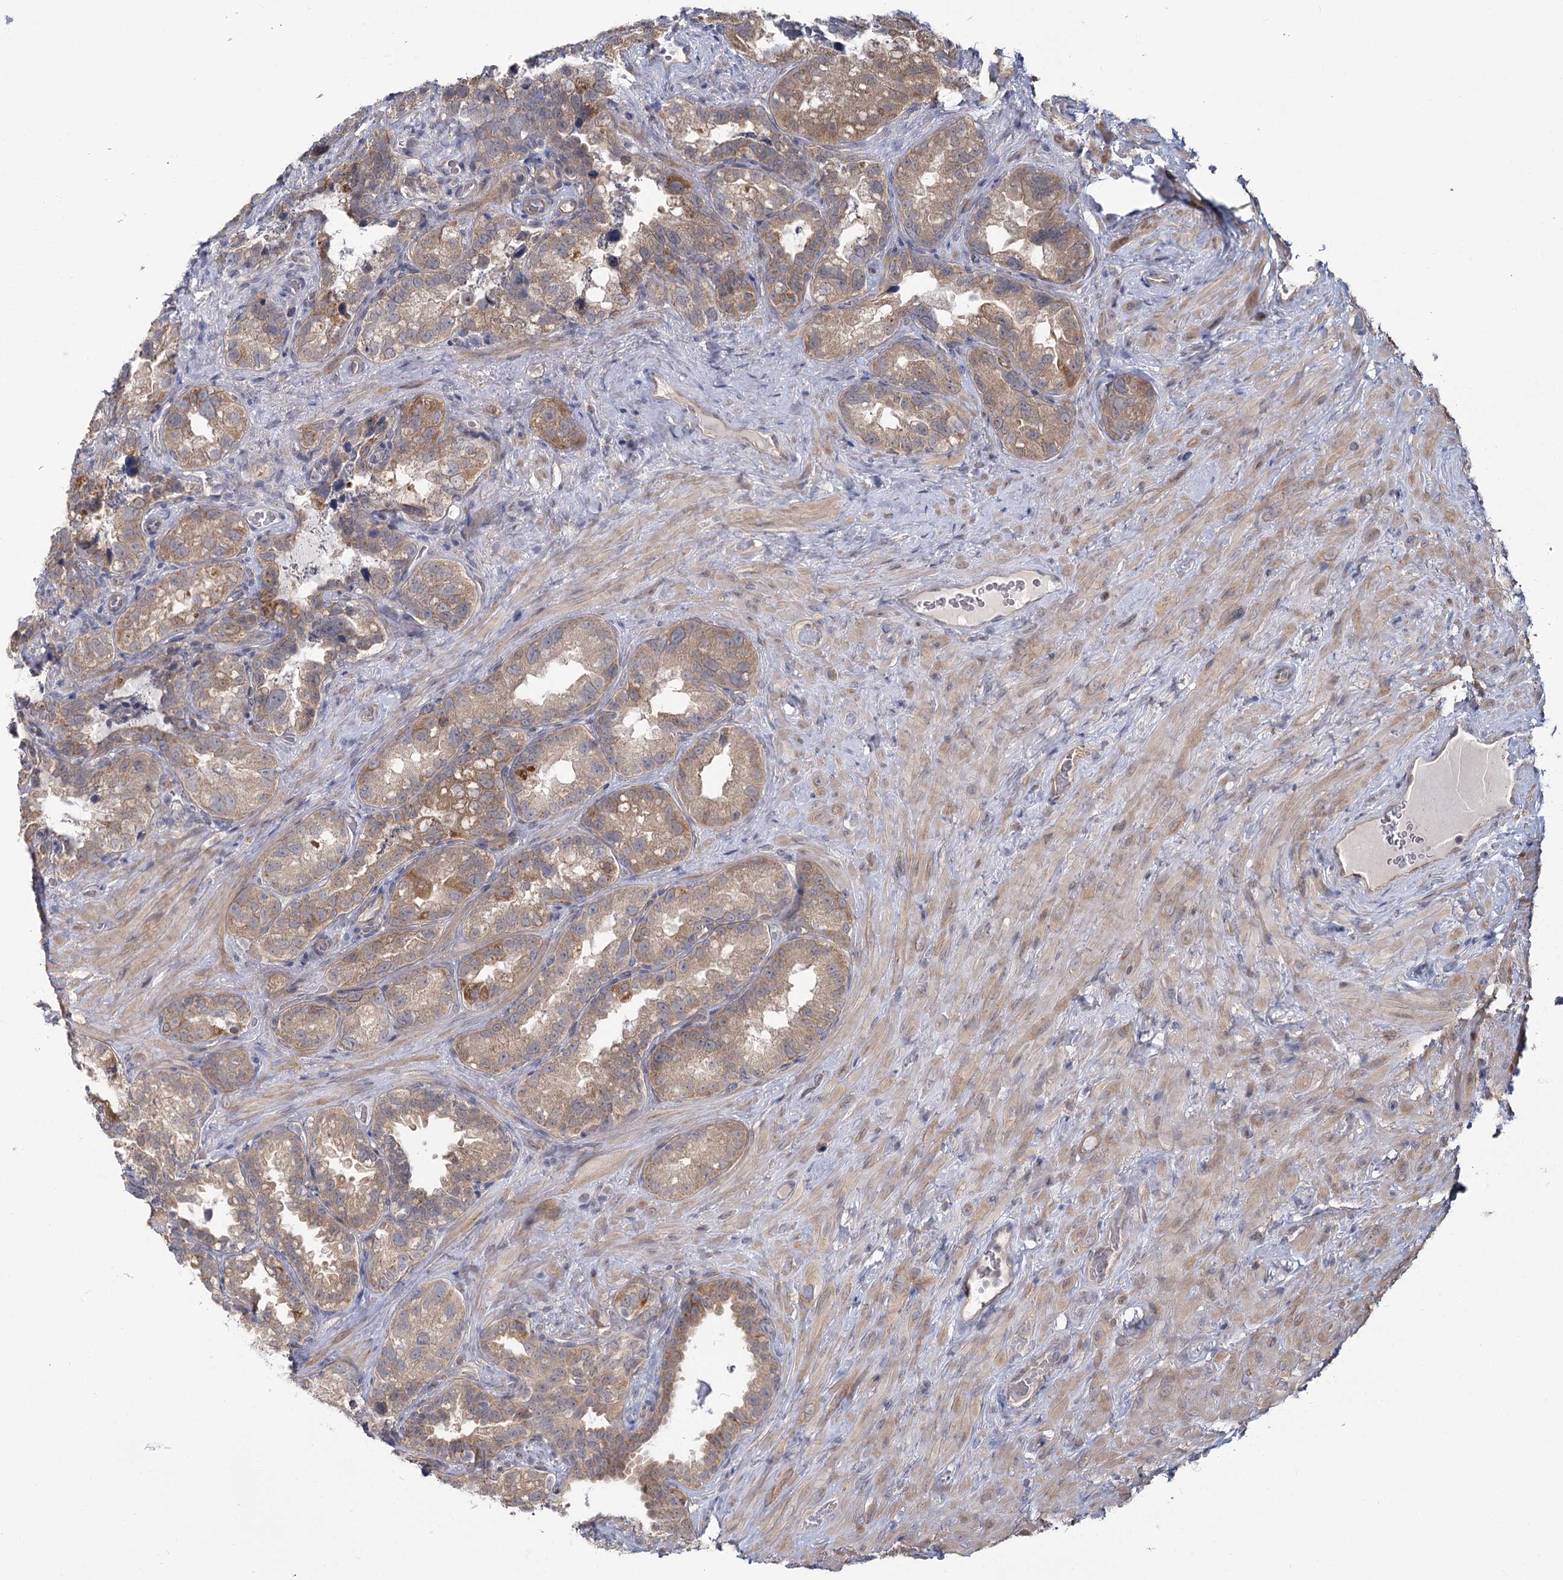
{"staining": {"intensity": "moderate", "quantity": "25%-75%", "location": "cytoplasmic/membranous"}, "tissue": "seminal vesicle", "cell_type": "Glandular cells", "image_type": "normal", "snomed": [{"axis": "morphology", "description": "Normal tissue, NOS"}, {"axis": "topography", "description": "Seminal veicle"}, {"axis": "topography", "description": "Peripheral nerve tissue"}], "caption": "DAB immunohistochemical staining of benign seminal vesicle shows moderate cytoplasmic/membranous protein staining in approximately 25%-75% of glandular cells.", "gene": "TBC1D9B", "patient": {"sex": "male", "age": 67}}